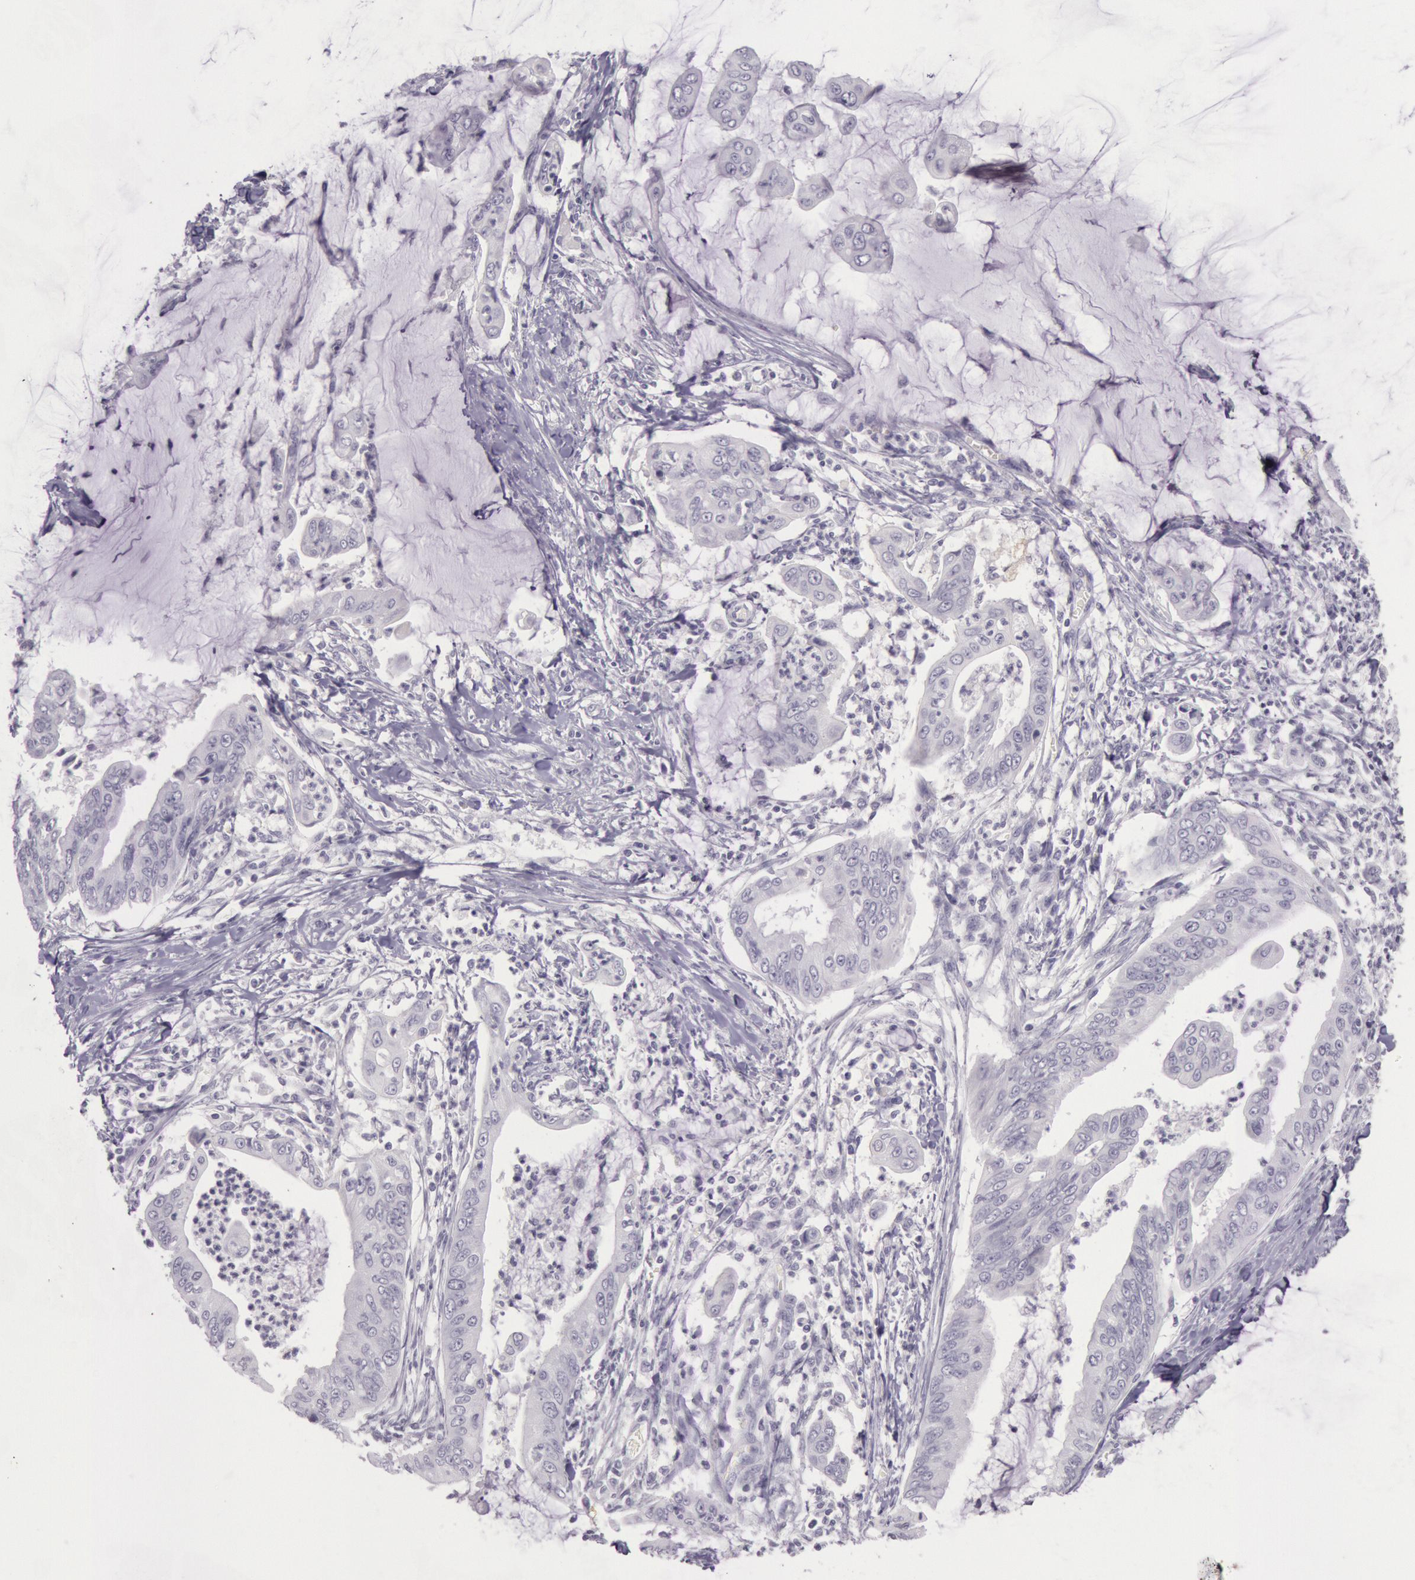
{"staining": {"intensity": "negative", "quantity": "none", "location": "none"}, "tissue": "stomach cancer", "cell_type": "Tumor cells", "image_type": "cancer", "snomed": [{"axis": "morphology", "description": "Adenocarcinoma, NOS"}, {"axis": "topography", "description": "Stomach, upper"}], "caption": "This is a photomicrograph of immunohistochemistry (IHC) staining of stomach cancer, which shows no positivity in tumor cells.", "gene": "CKB", "patient": {"sex": "male", "age": 80}}